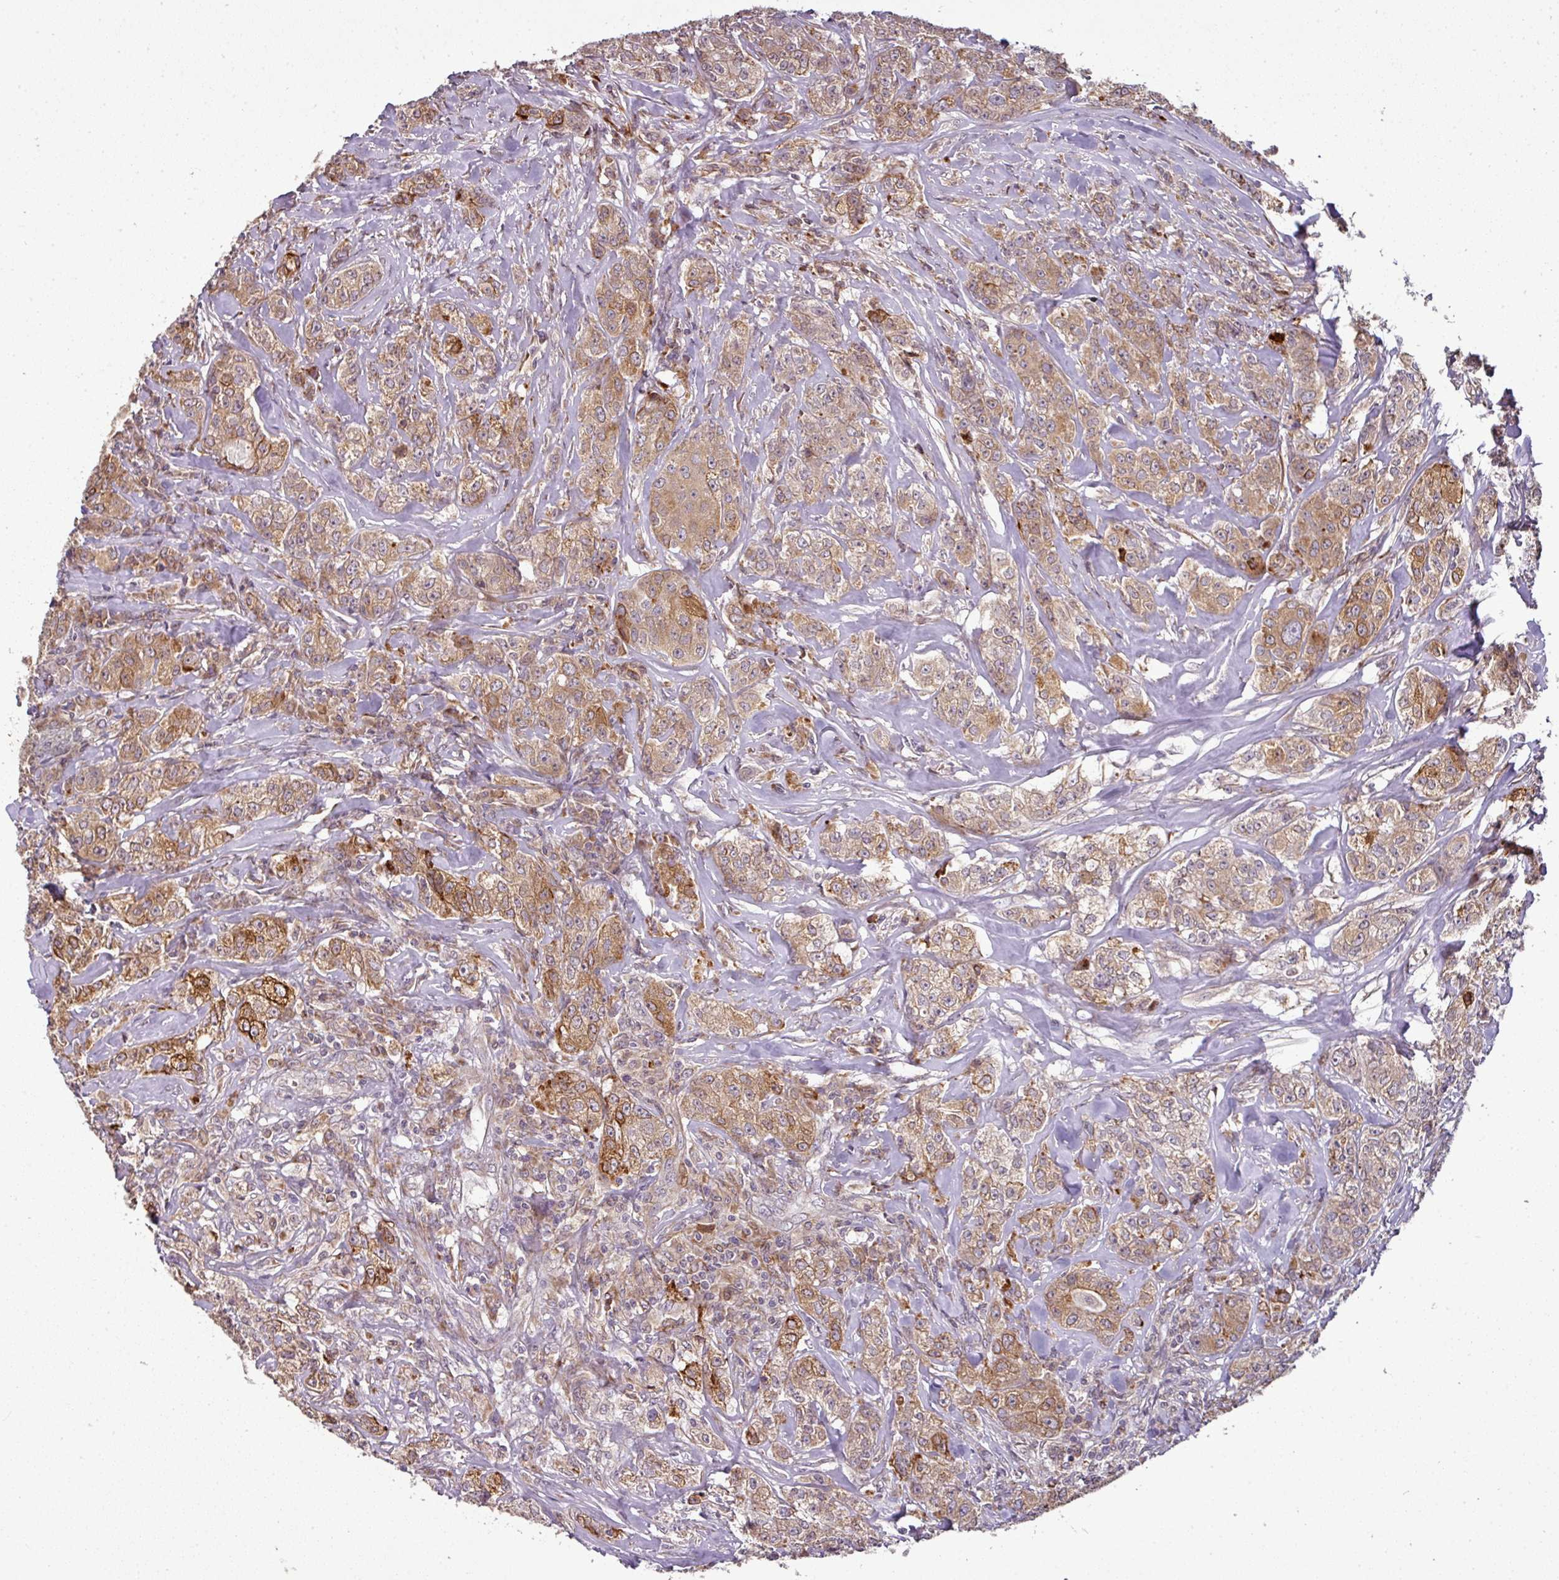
{"staining": {"intensity": "moderate", "quantity": ">75%", "location": "cytoplasmic/membranous"}, "tissue": "breast cancer", "cell_type": "Tumor cells", "image_type": "cancer", "snomed": [{"axis": "morphology", "description": "Duct carcinoma"}, {"axis": "topography", "description": "Breast"}], "caption": "A brown stain shows moderate cytoplasmic/membranous staining of a protein in human breast cancer tumor cells. (brown staining indicates protein expression, while blue staining denotes nuclei).", "gene": "SPCS3", "patient": {"sex": "female", "age": 43}}